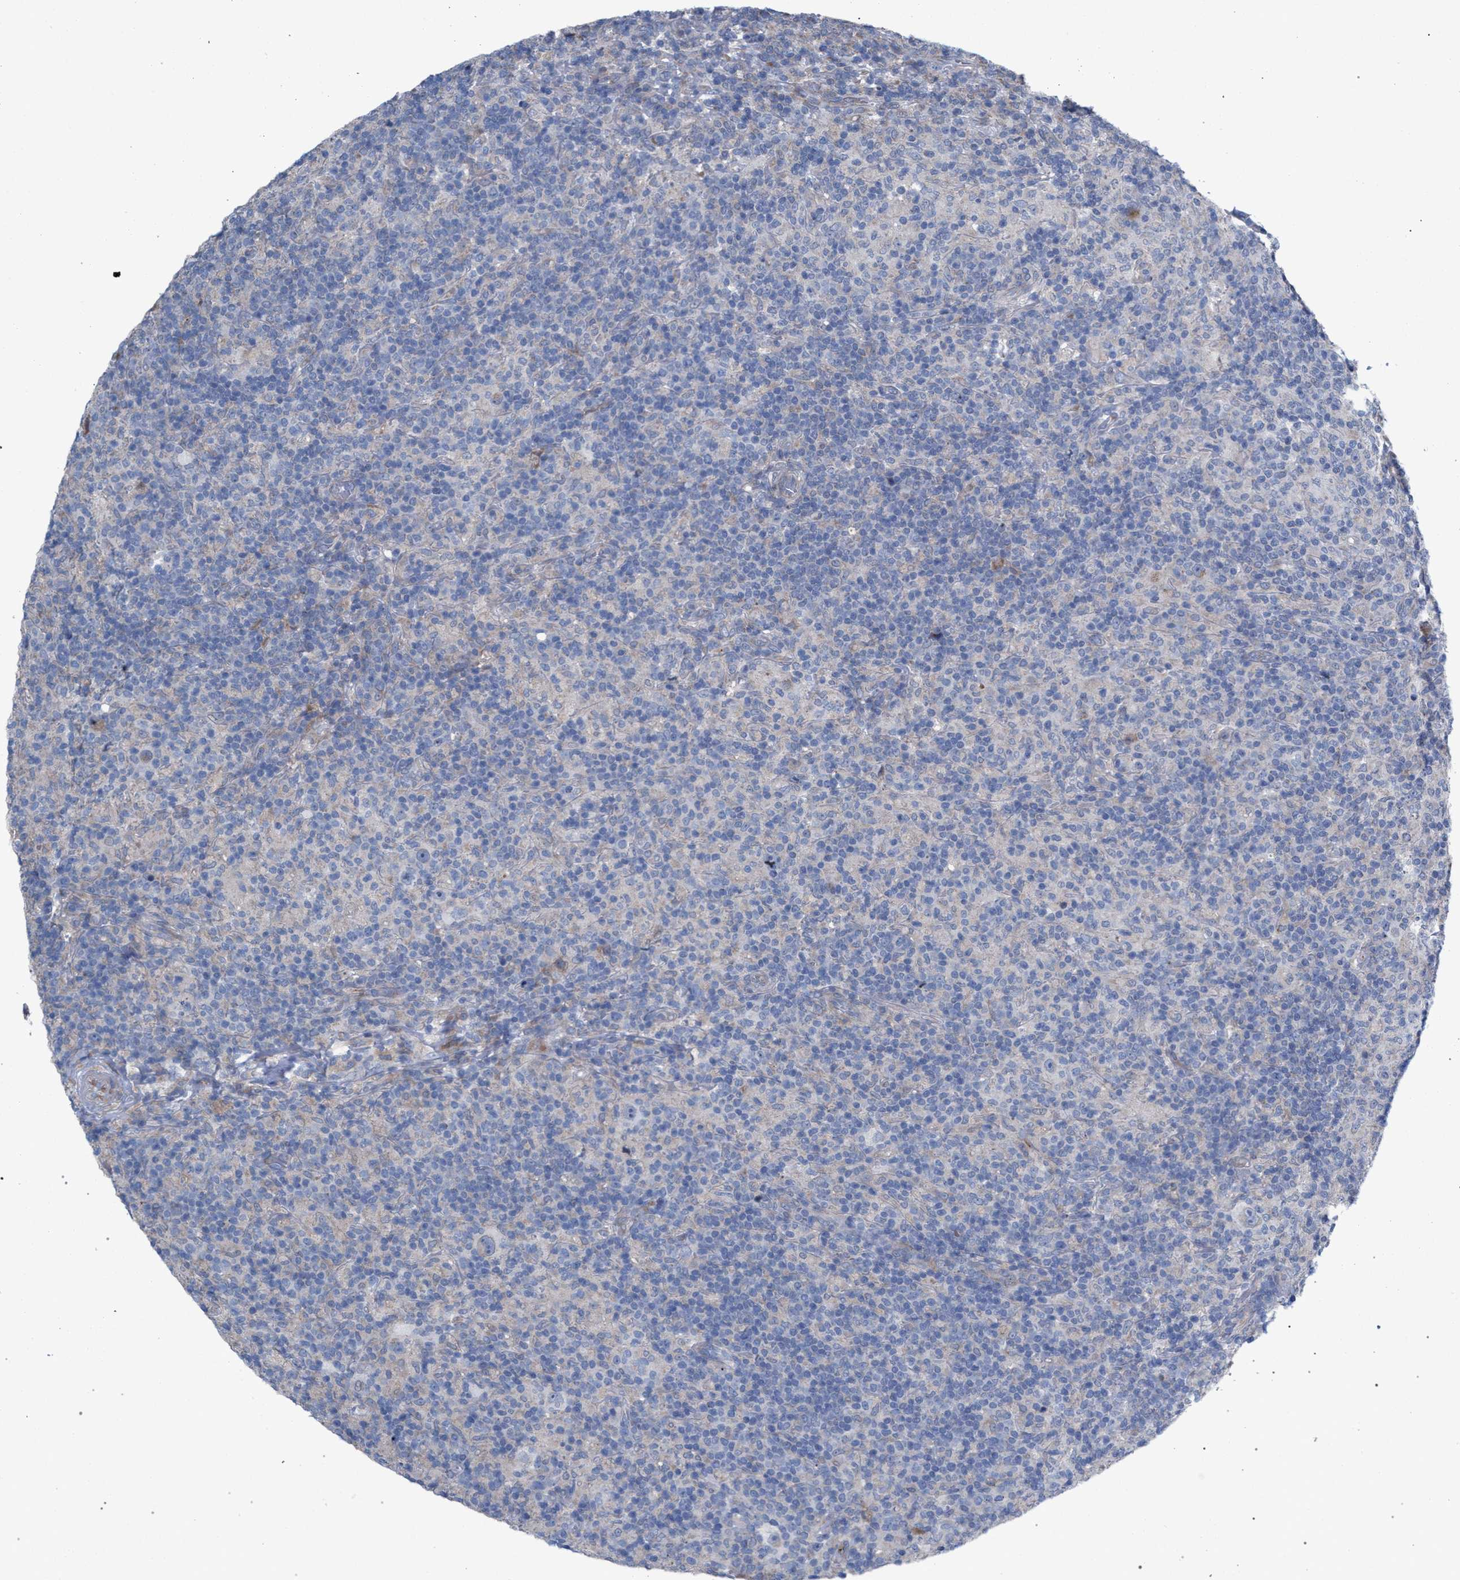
{"staining": {"intensity": "negative", "quantity": "none", "location": "none"}, "tissue": "lymphoma", "cell_type": "Tumor cells", "image_type": "cancer", "snomed": [{"axis": "morphology", "description": "Hodgkin's disease, NOS"}, {"axis": "topography", "description": "Lymph node"}], "caption": "IHC of Hodgkin's disease shows no staining in tumor cells.", "gene": "RNF135", "patient": {"sex": "male", "age": 70}}